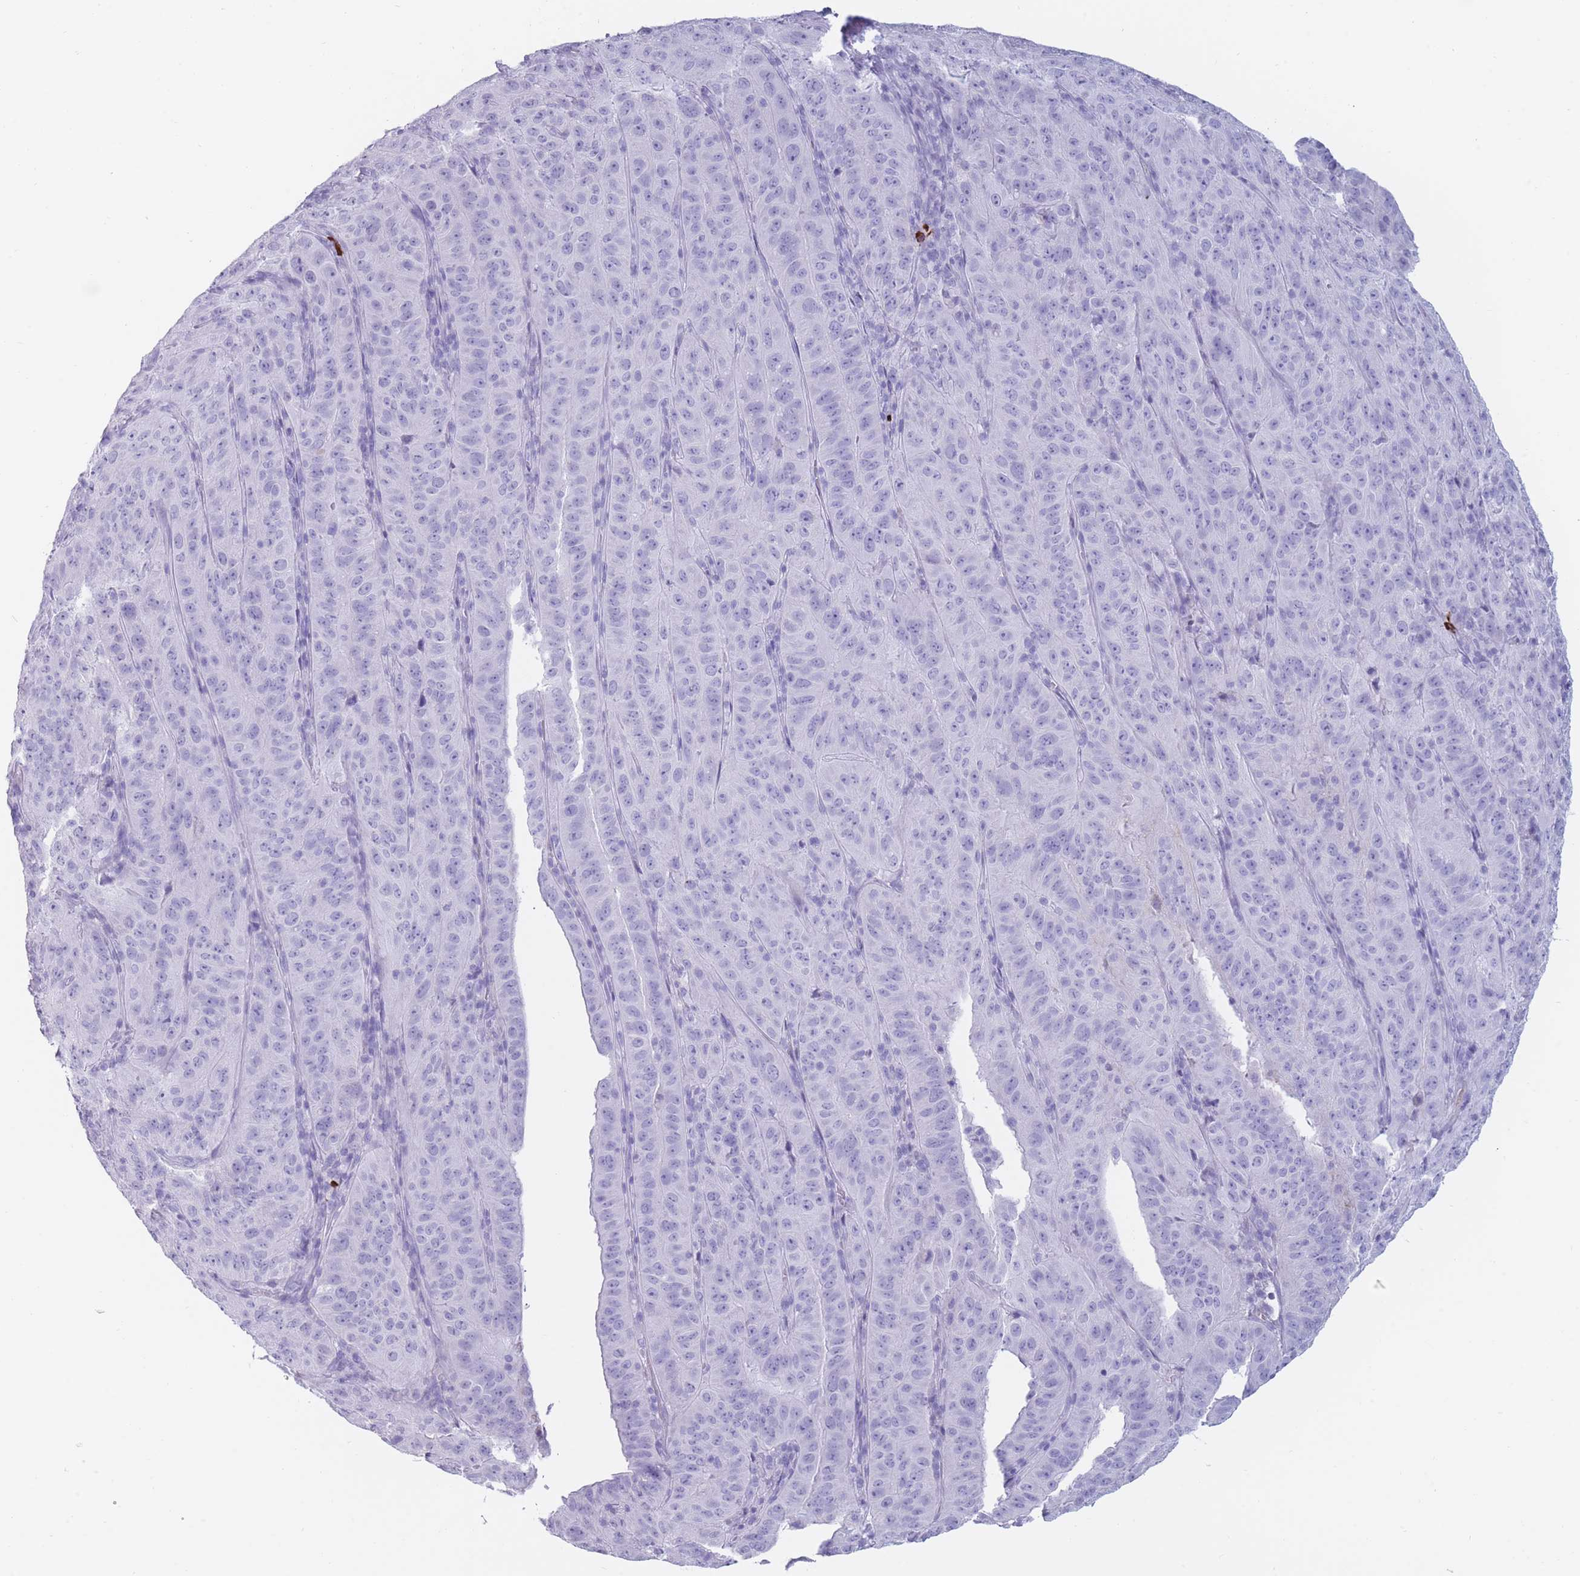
{"staining": {"intensity": "negative", "quantity": "none", "location": "none"}, "tissue": "pancreatic cancer", "cell_type": "Tumor cells", "image_type": "cancer", "snomed": [{"axis": "morphology", "description": "Adenocarcinoma, NOS"}, {"axis": "topography", "description": "Pancreas"}], "caption": "This image is of adenocarcinoma (pancreatic) stained with immunohistochemistry (IHC) to label a protein in brown with the nuclei are counter-stained blue. There is no positivity in tumor cells.", "gene": "TNFSF11", "patient": {"sex": "male", "age": 63}}